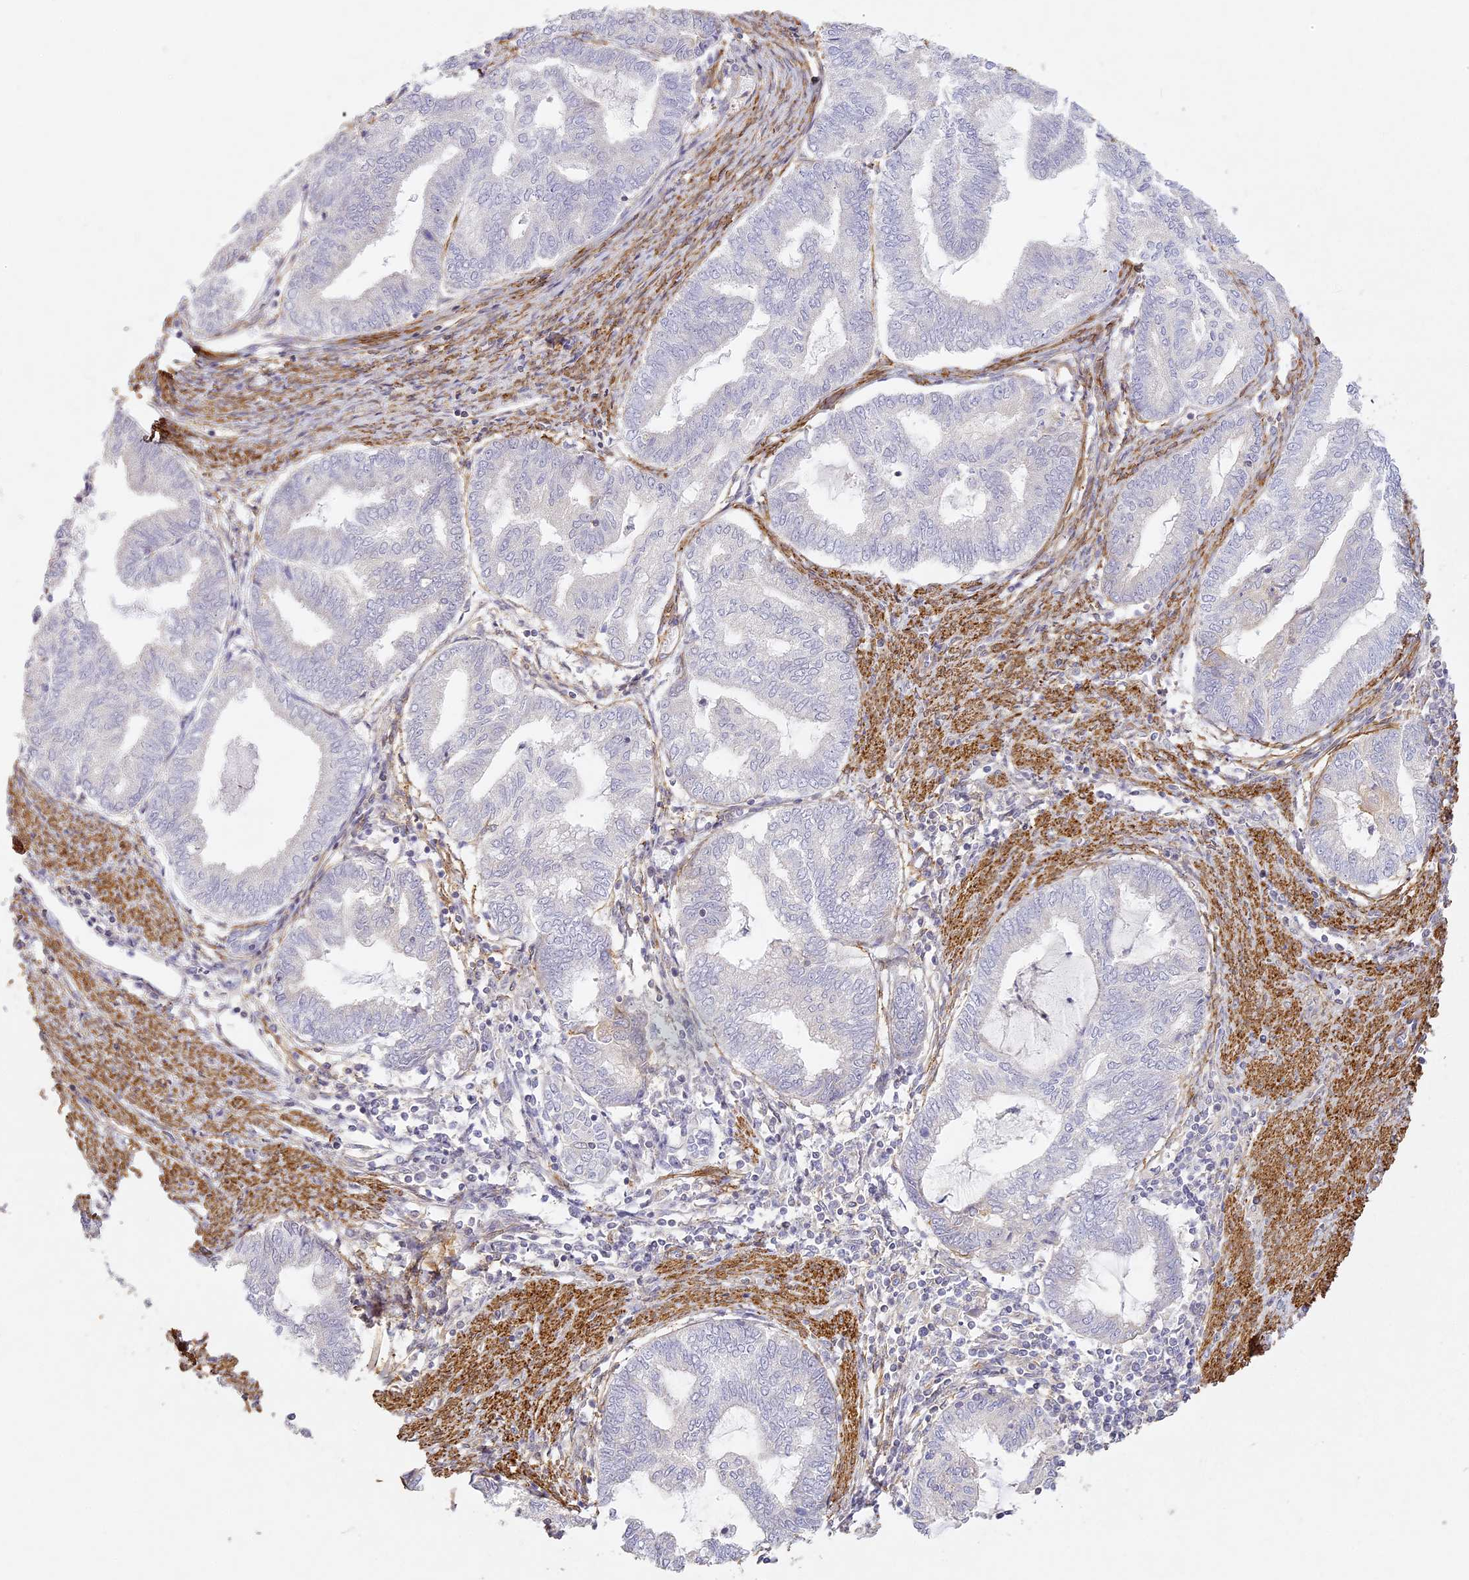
{"staining": {"intensity": "negative", "quantity": "none", "location": "none"}, "tissue": "endometrial cancer", "cell_type": "Tumor cells", "image_type": "cancer", "snomed": [{"axis": "morphology", "description": "Adenocarcinoma, NOS"}, {"axis": "topography", "description": "Endometrium"}], "caption": "The photomicrograph demonstrates no significant staining in tumor cells of endometrial adenocarcinoma.", "gene": "MED28", "patient": {"sex": "female", "age": 79}}